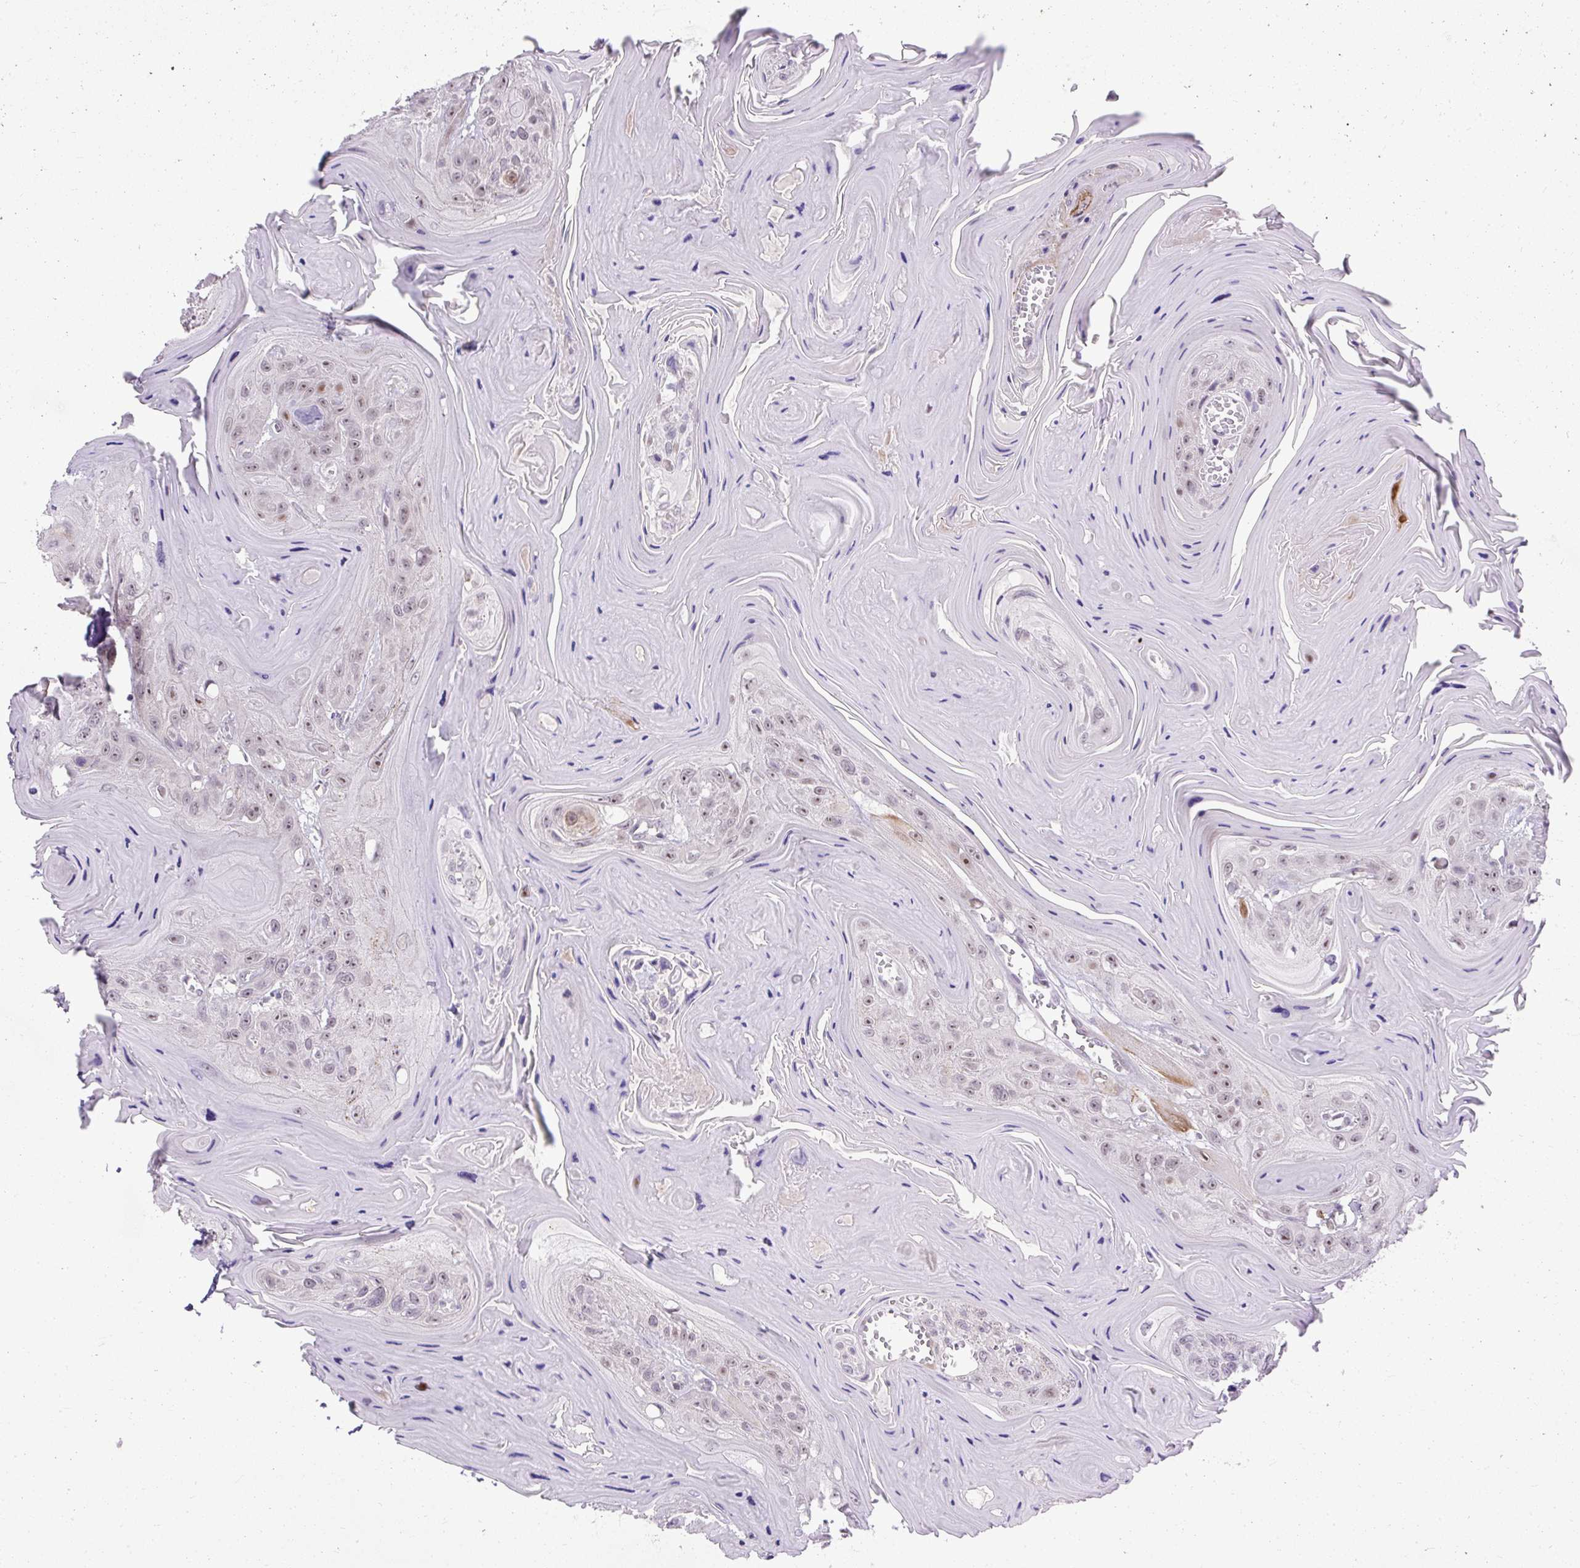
{"staining": {"intensity": "moderate", "quantity": ">75%", "location": "nuclear"}, "tissue": "head and neck cancer", "cell_type": "Tumor cells", "image_type": "cancer", "snomed": [{"axis": "morphology", "description": "Squamous cell carcinoma, NOS"}, {"axis": "topography", "description": "Head-Neck"}], "caption": "The photomicrograph demonstrates staining of head and neck squamous cell carcinoma, revealing moderate nuclear protein positivity (brown color) within tumor cells.", "gene": "ARHGEF18", "patient": {"sex": "female", "age": 59}}